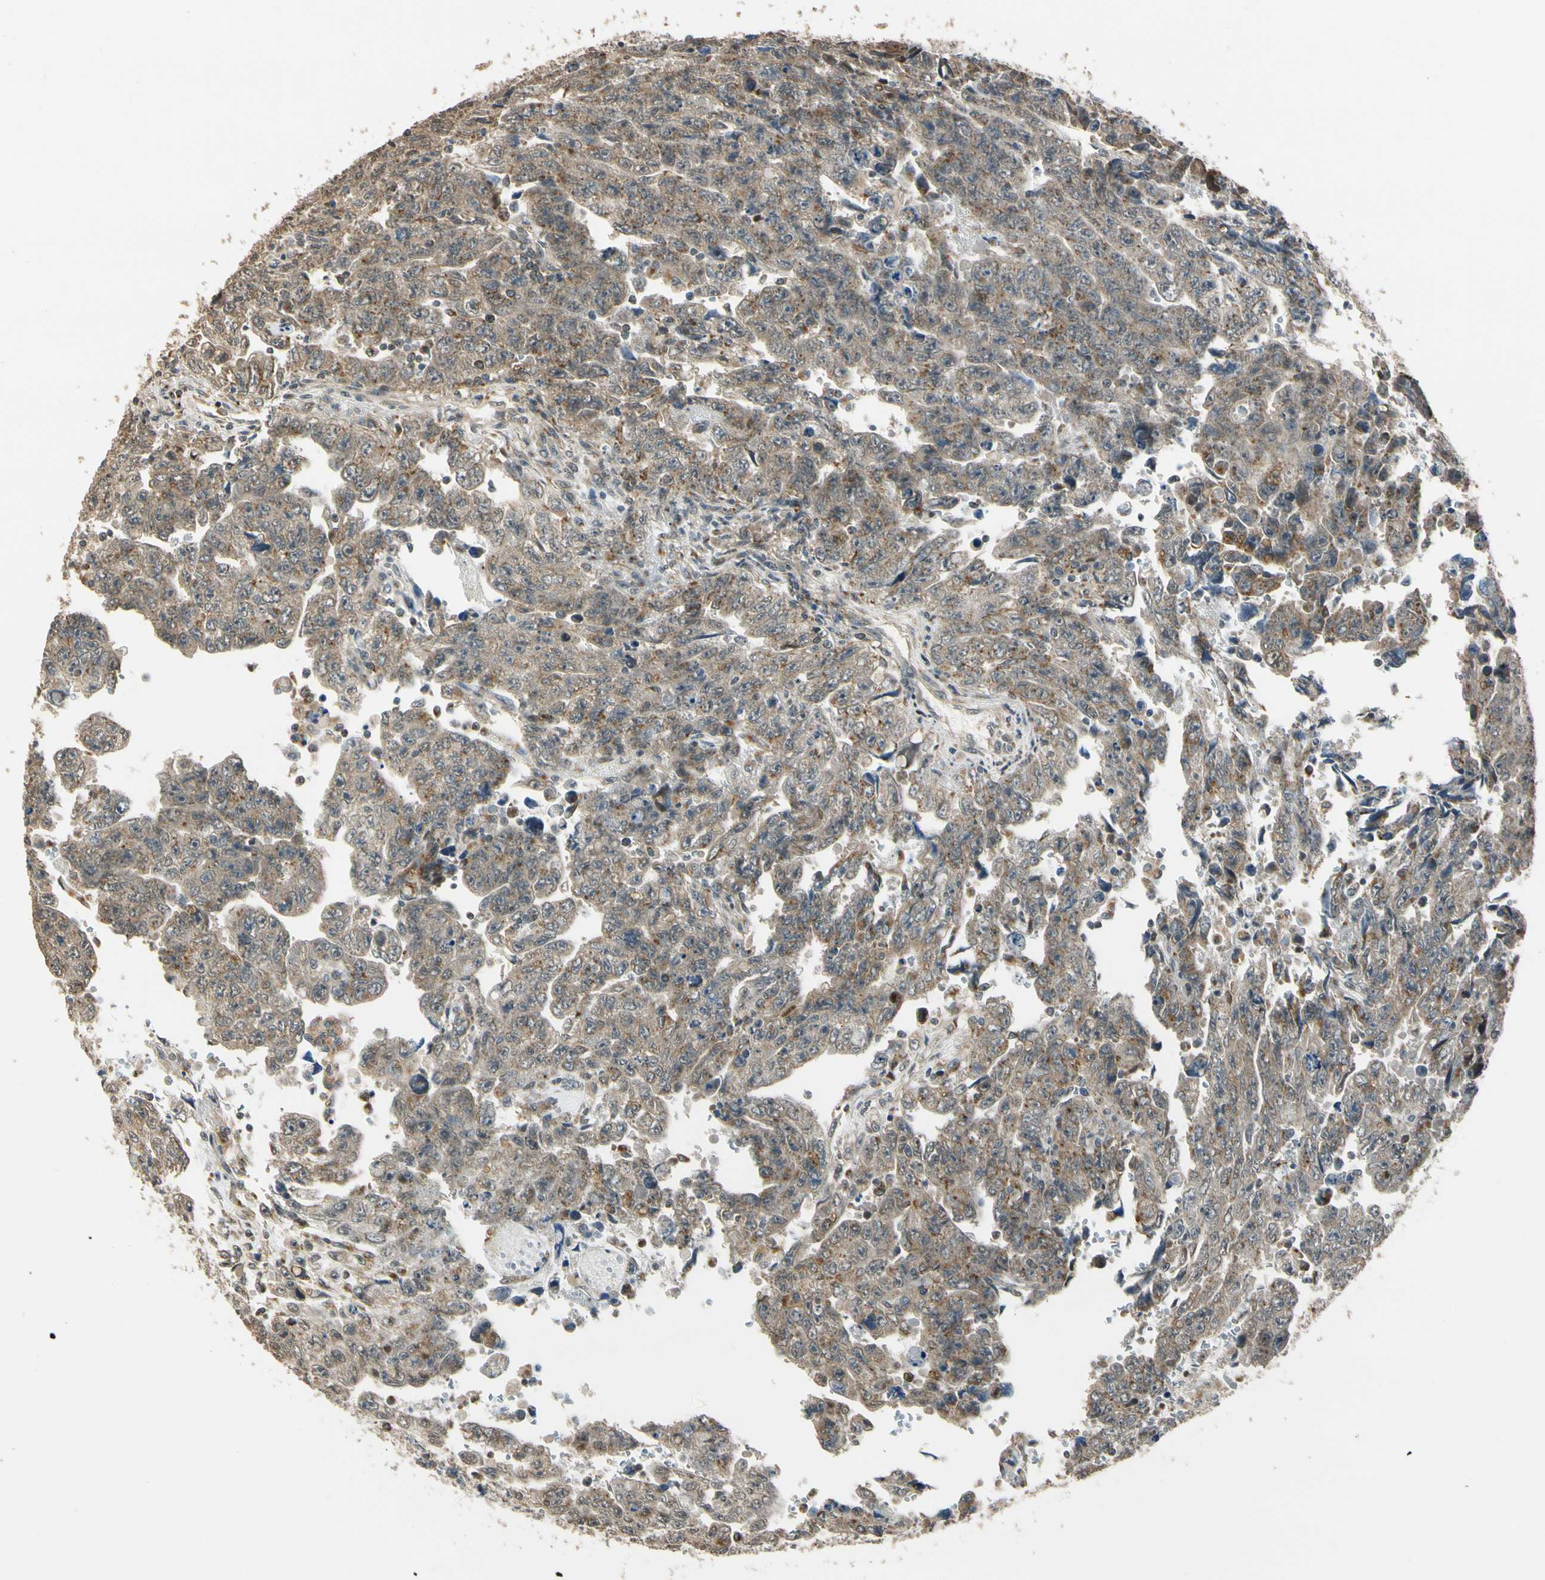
{"staining": {"intensity": "moderate", "quantity": "25%-75%", "location": "cytoplasmic/membranous"}, "tissue": "testis cancer", "cell_type": "Tumor cells", "image_type": "cancer", "snomed": [{"axis": "morphology", "description": "Carcinoma, Embryonal, NOS"}, {"axis": "topography", "description": "Testis"}], "caption": "An immunohistochemistry (IHC) histopathology image of tumor tissue is shown. Protein staining in brown labels moderate cytoplasmic/membranous positivity in testis embryonal carcinoma within tumor cells.", "gene": "LAMTOR1", "patient": {"sex": "male", "age": 28}}